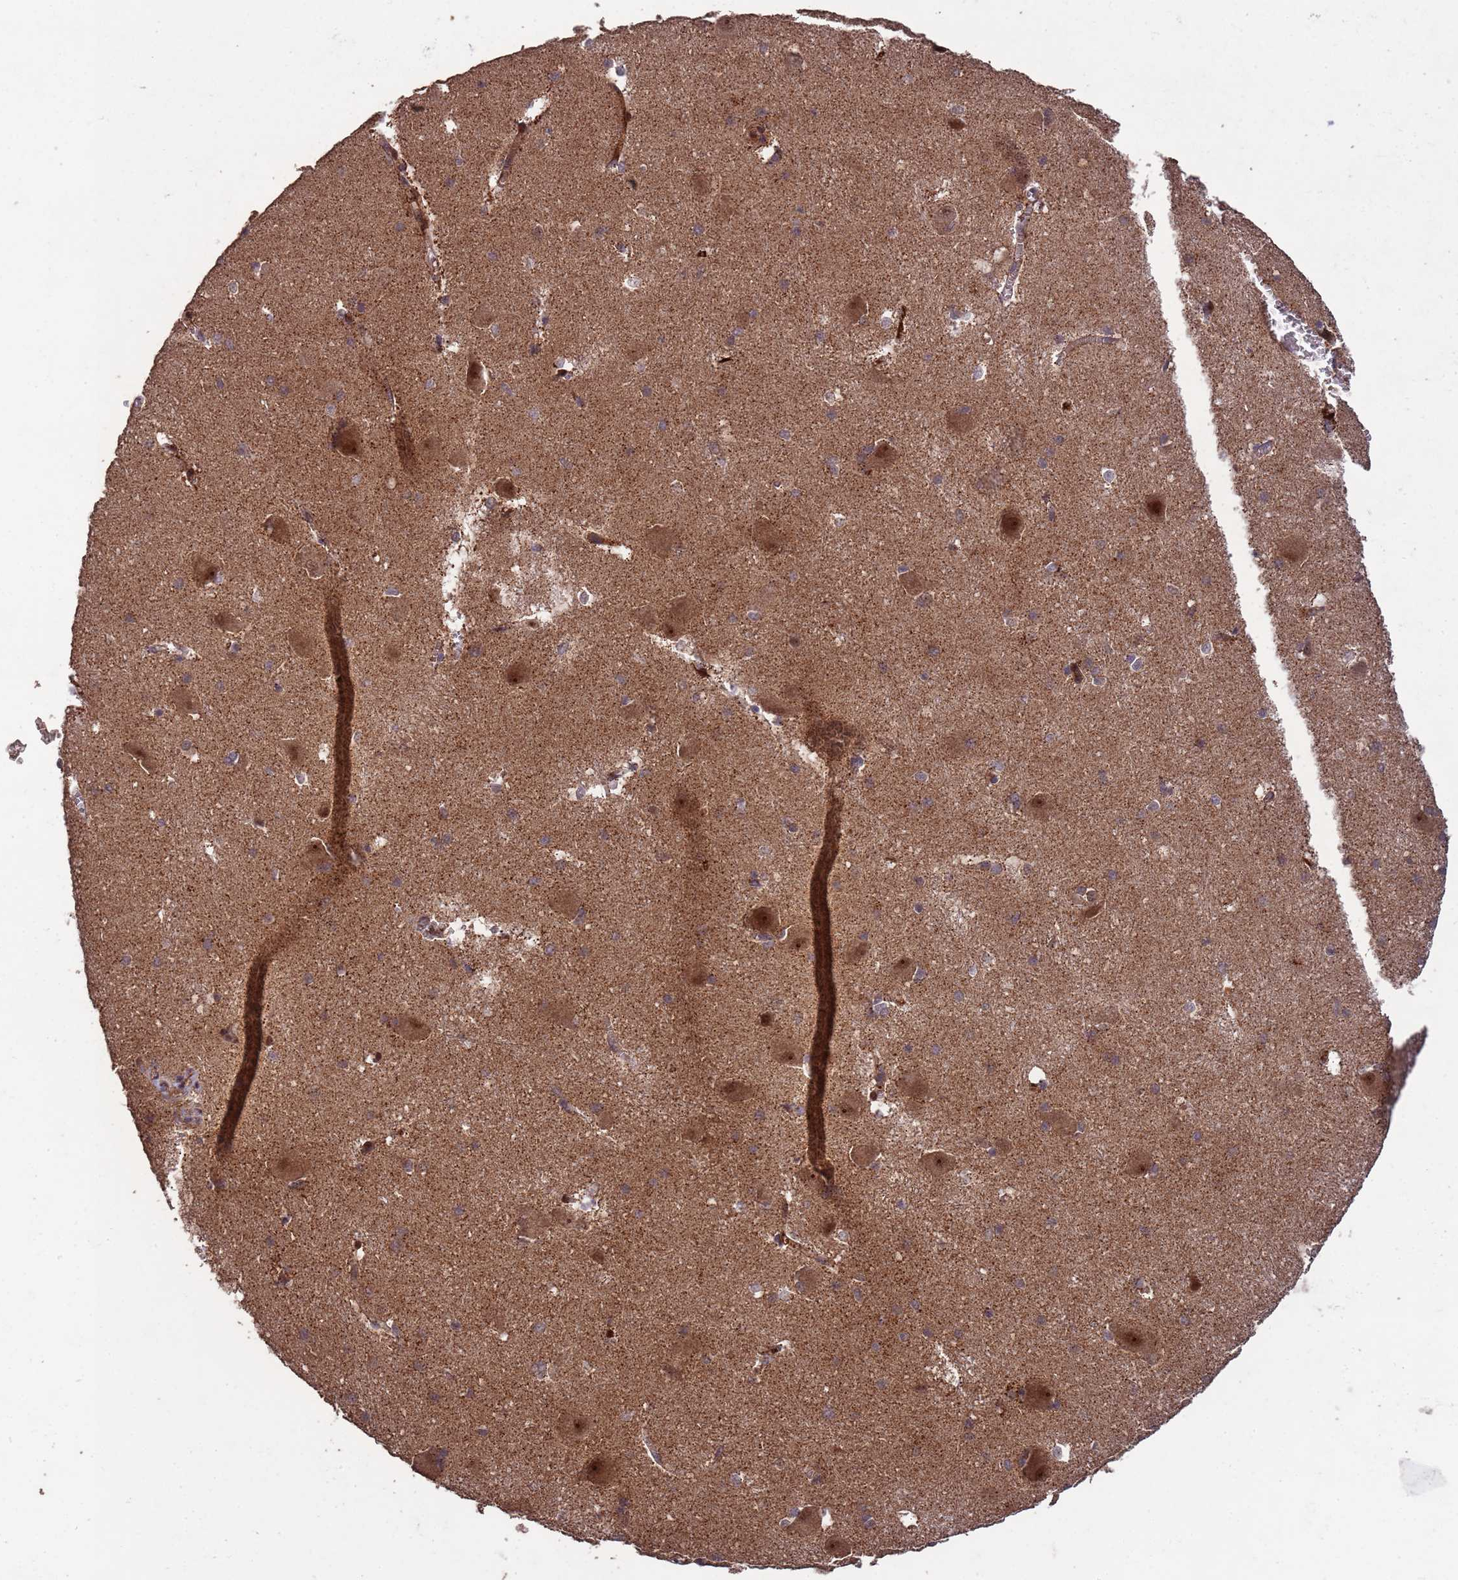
{"staining": {"intensity": "moderate", "quantity": "<25%", "location": "cytoplasmic/membranous"}, "tissue": "caudate", "cell_type": "Glial cells", "image_type": "normal", "snomed": [{"axis": "morphology", "description": "Normal tissue, NOS"}, {"axis": "topography", "description": "Lateral ventricle wall"}], "caption": "Moderate cytoplasmic/membranous expression is identified in approximately <25% of glial cells in benign caudate.", "gene": "CCDC184", "patient": {"sex": "male", "age": 37}}